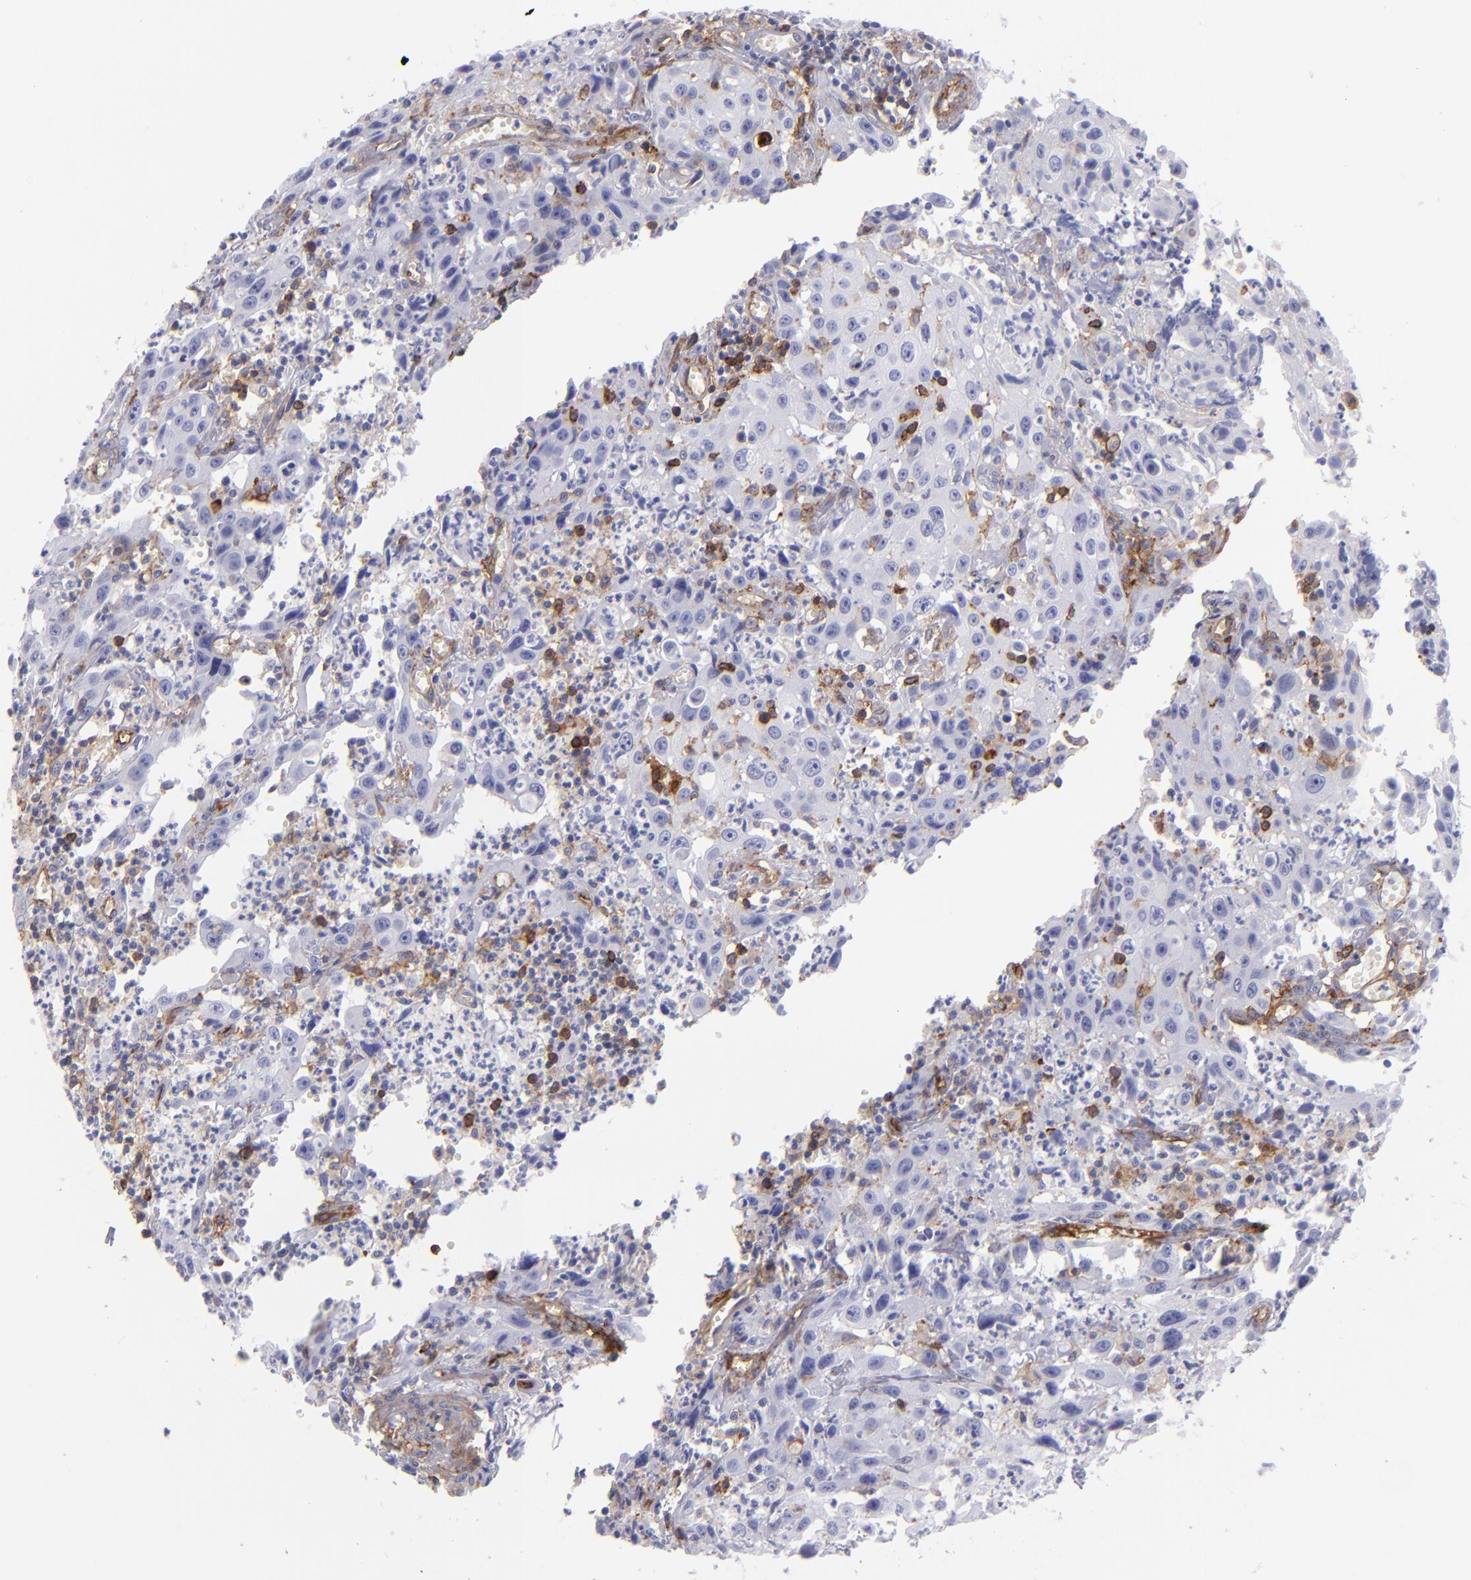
{"staining": {"intensity": "negative", "quantity": "none", "location": "none"}, "tissue": "urothelial cancer", "cell_type": "Tumor cells", "image_type": "cancer", "snomed": [{"axis": "morphology", "description": "Urothelial carcinoma, High grade"}, {"axis": "topography", "description": "Urinary bladder"}], "caption": "Tumor cells show no significant protein staining in urothelial cancer.", "gene": "ENTPD1", "patient": {"sex": "male", "age": 66}}